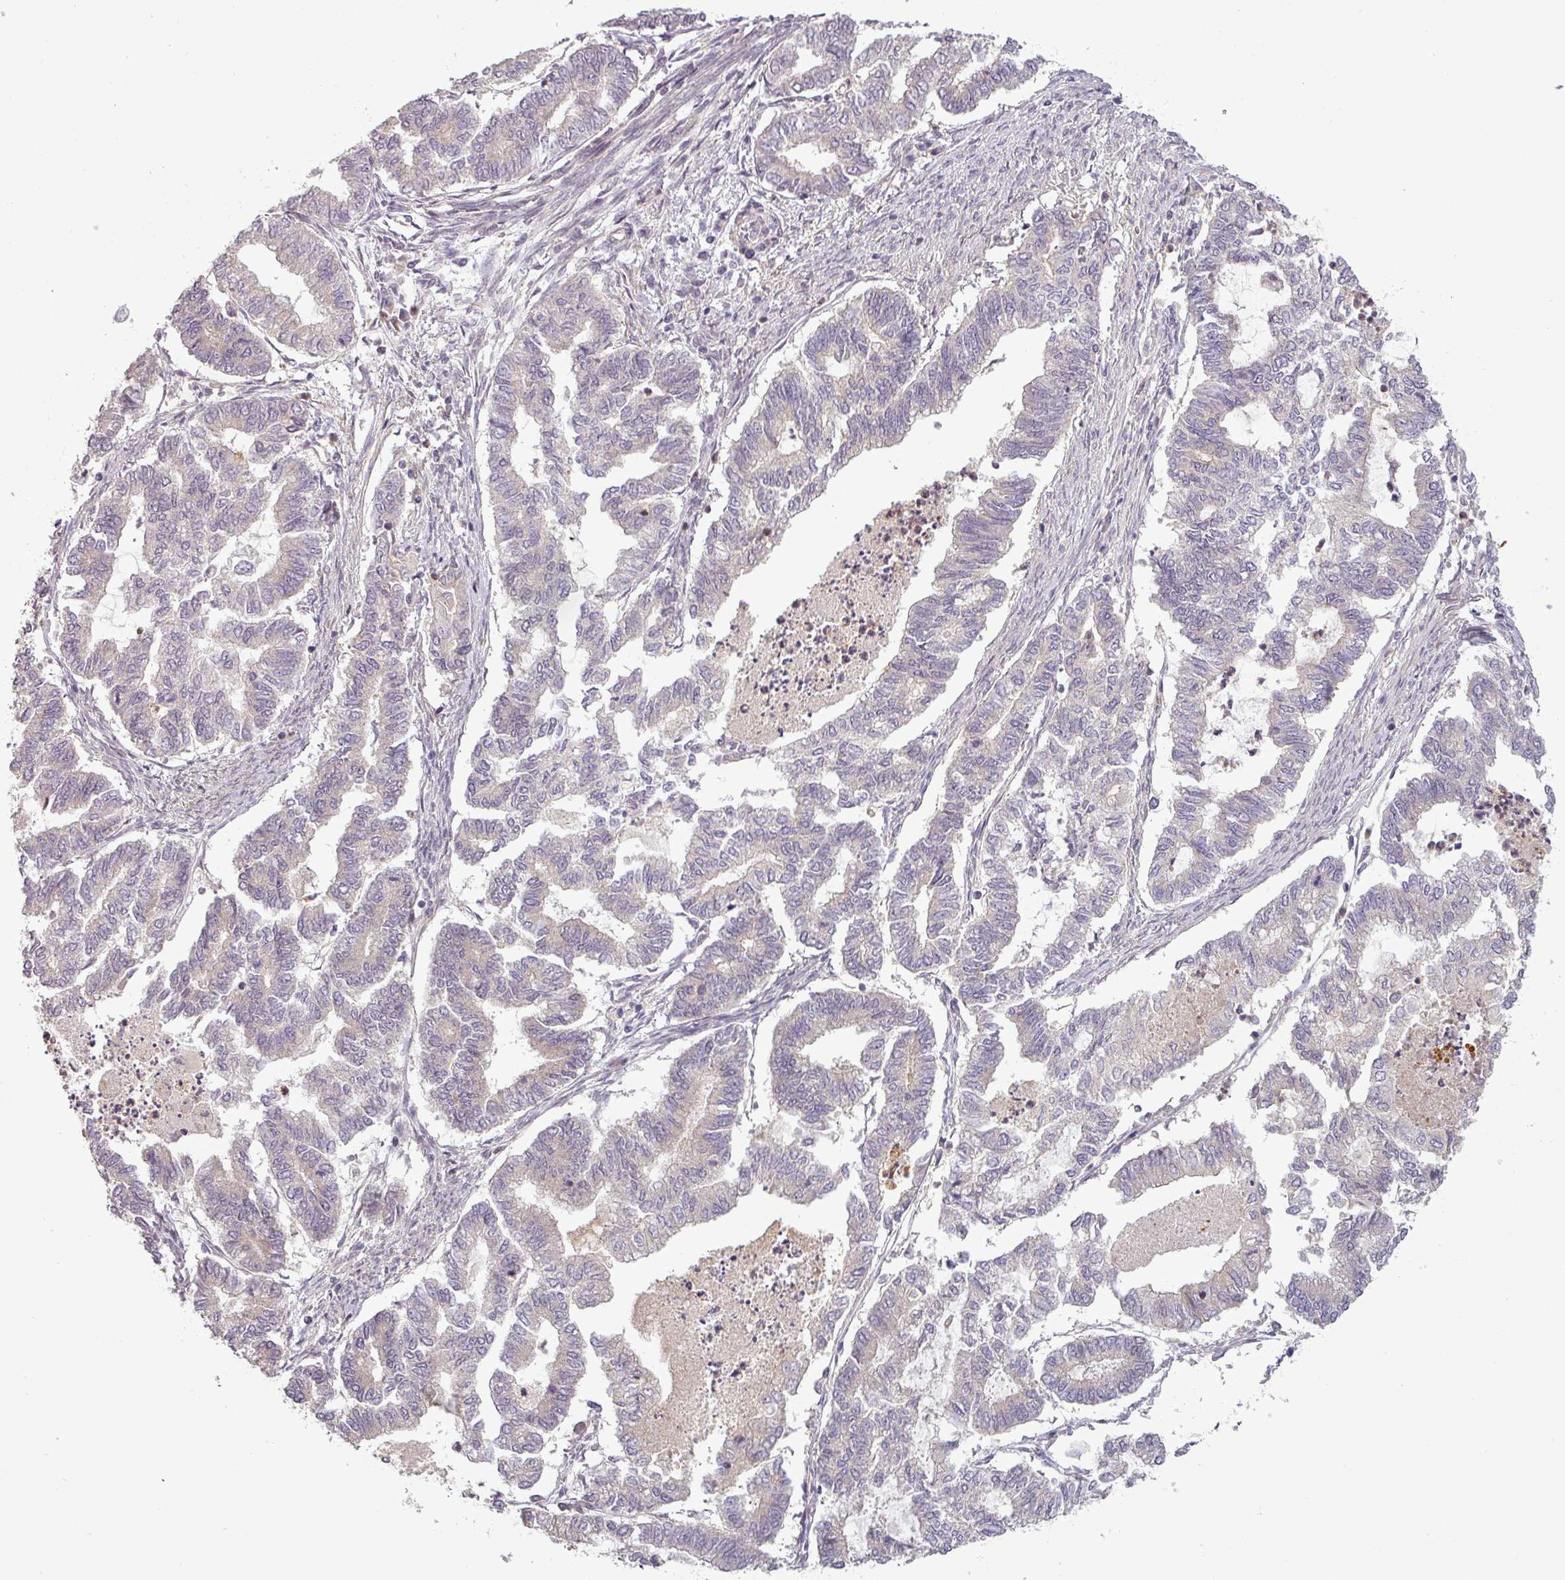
{"staining": {"intensity": "negative", "quantity": "none", "location": "none"}, "tissue": "endometrial cancer", "cell_type": "Tumor cells", "image_type": "cancer", "snomed": [{"axis": "morphology", "description": "Adenocarcinoma, NOS"}, {"axis": "topography", "description": "Endometrium"}], "caption": "The photomicrograph reveals no significant staining in tumor cells of adenocarcinoma (endometrial).", "gene": "NIN", "patient": {"sex": "female", "age": 79}}